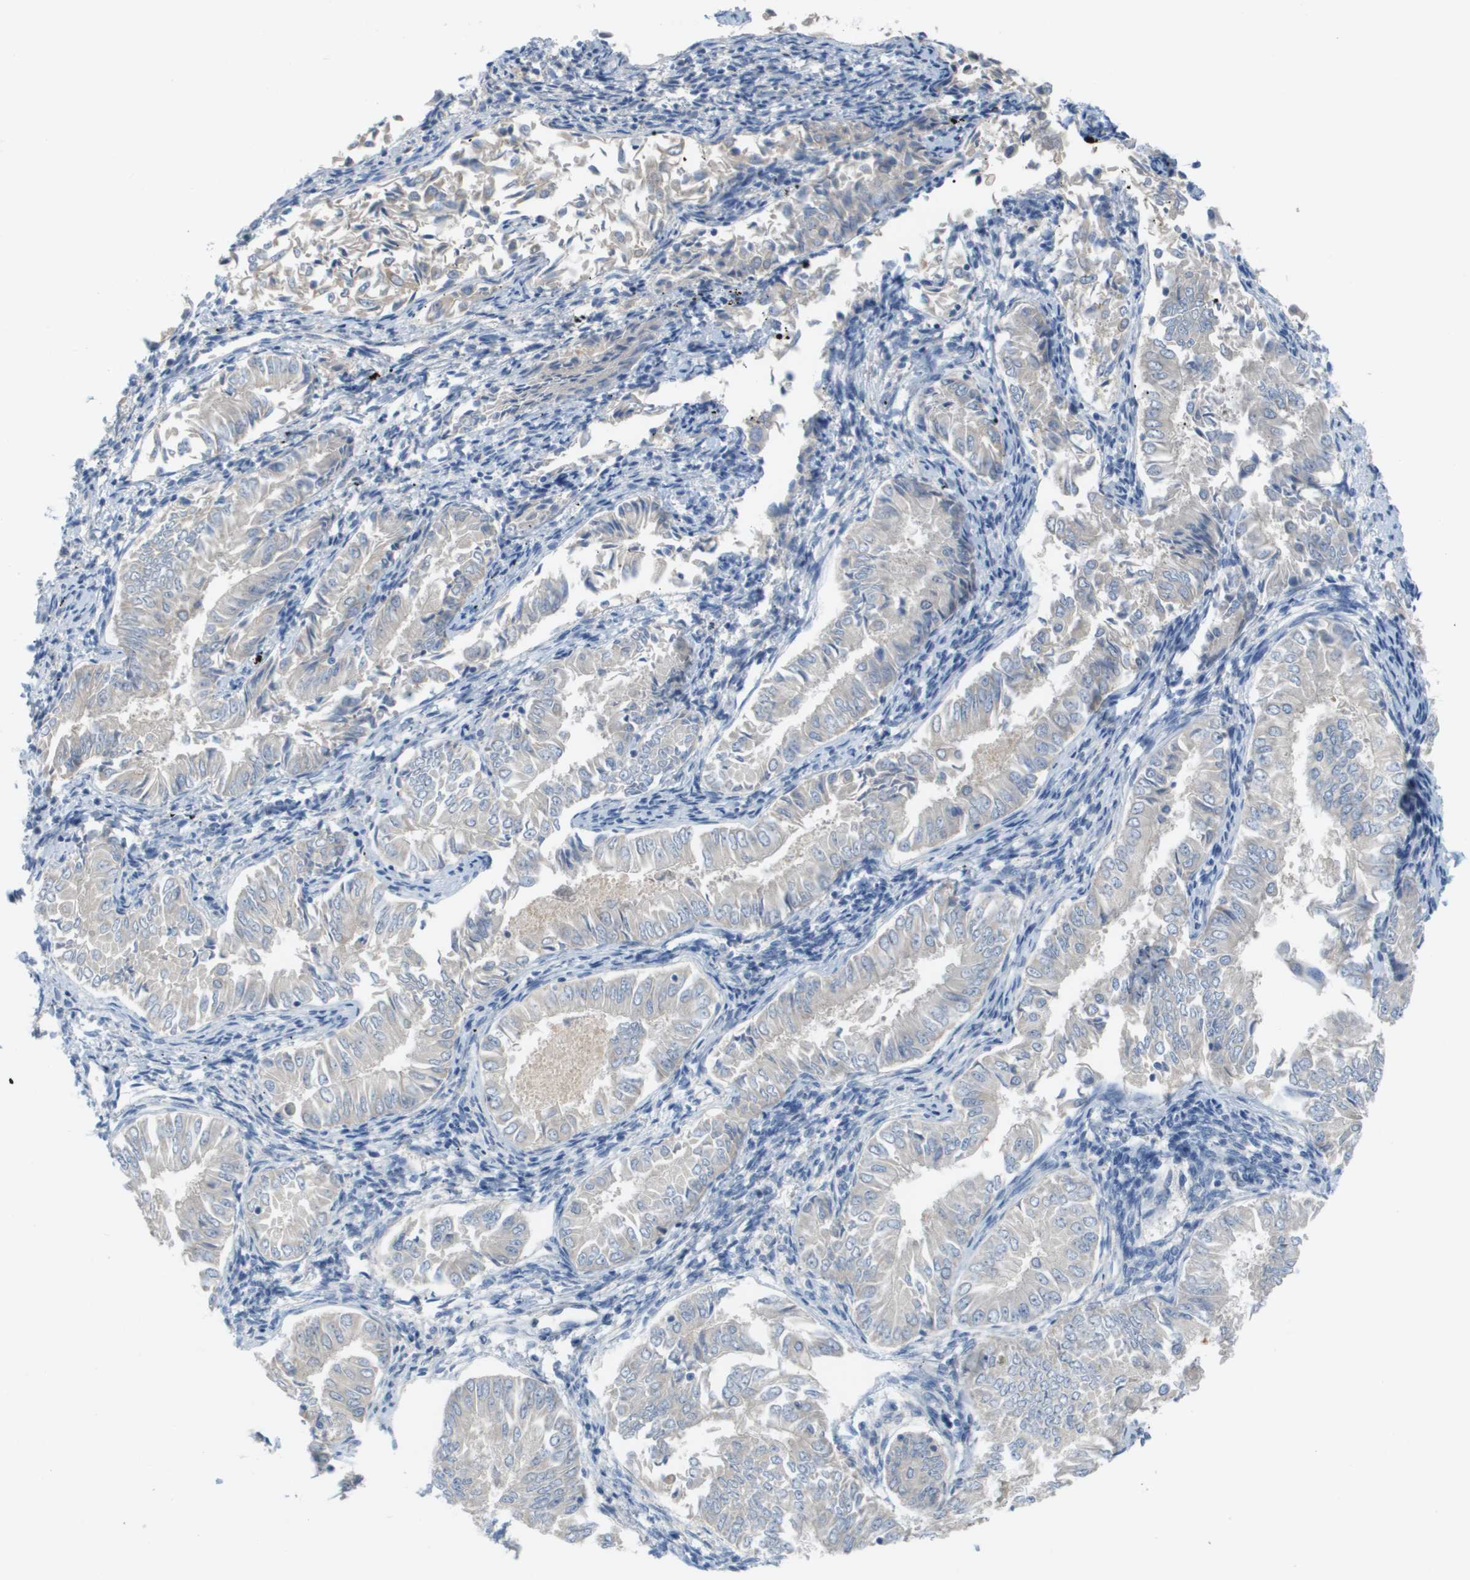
{"staining": {"intensity": "negative", "quantity": "none", "location": "none"}, "tissue": "endometrial cancer", "cell_type": "Tumor cells", "image_type": "cancer", "snomed": [{"axis": "morphology", "description": "Adenocarcinoma, NOS"}, {"axis": "topography", "description": "Endometrium"}], "caption": "Tumor cells show no significant staining in endometrial adenocarcinoma. The staining was performed using DAB (3,3'-diaminobenzidine) to visualize the protein expression in brown, while the nuclei were stained in blue with hematoxylin (Magnification: 20x).", "gene": "UBA5", "patient": {"sex": "female", "age": 53}}